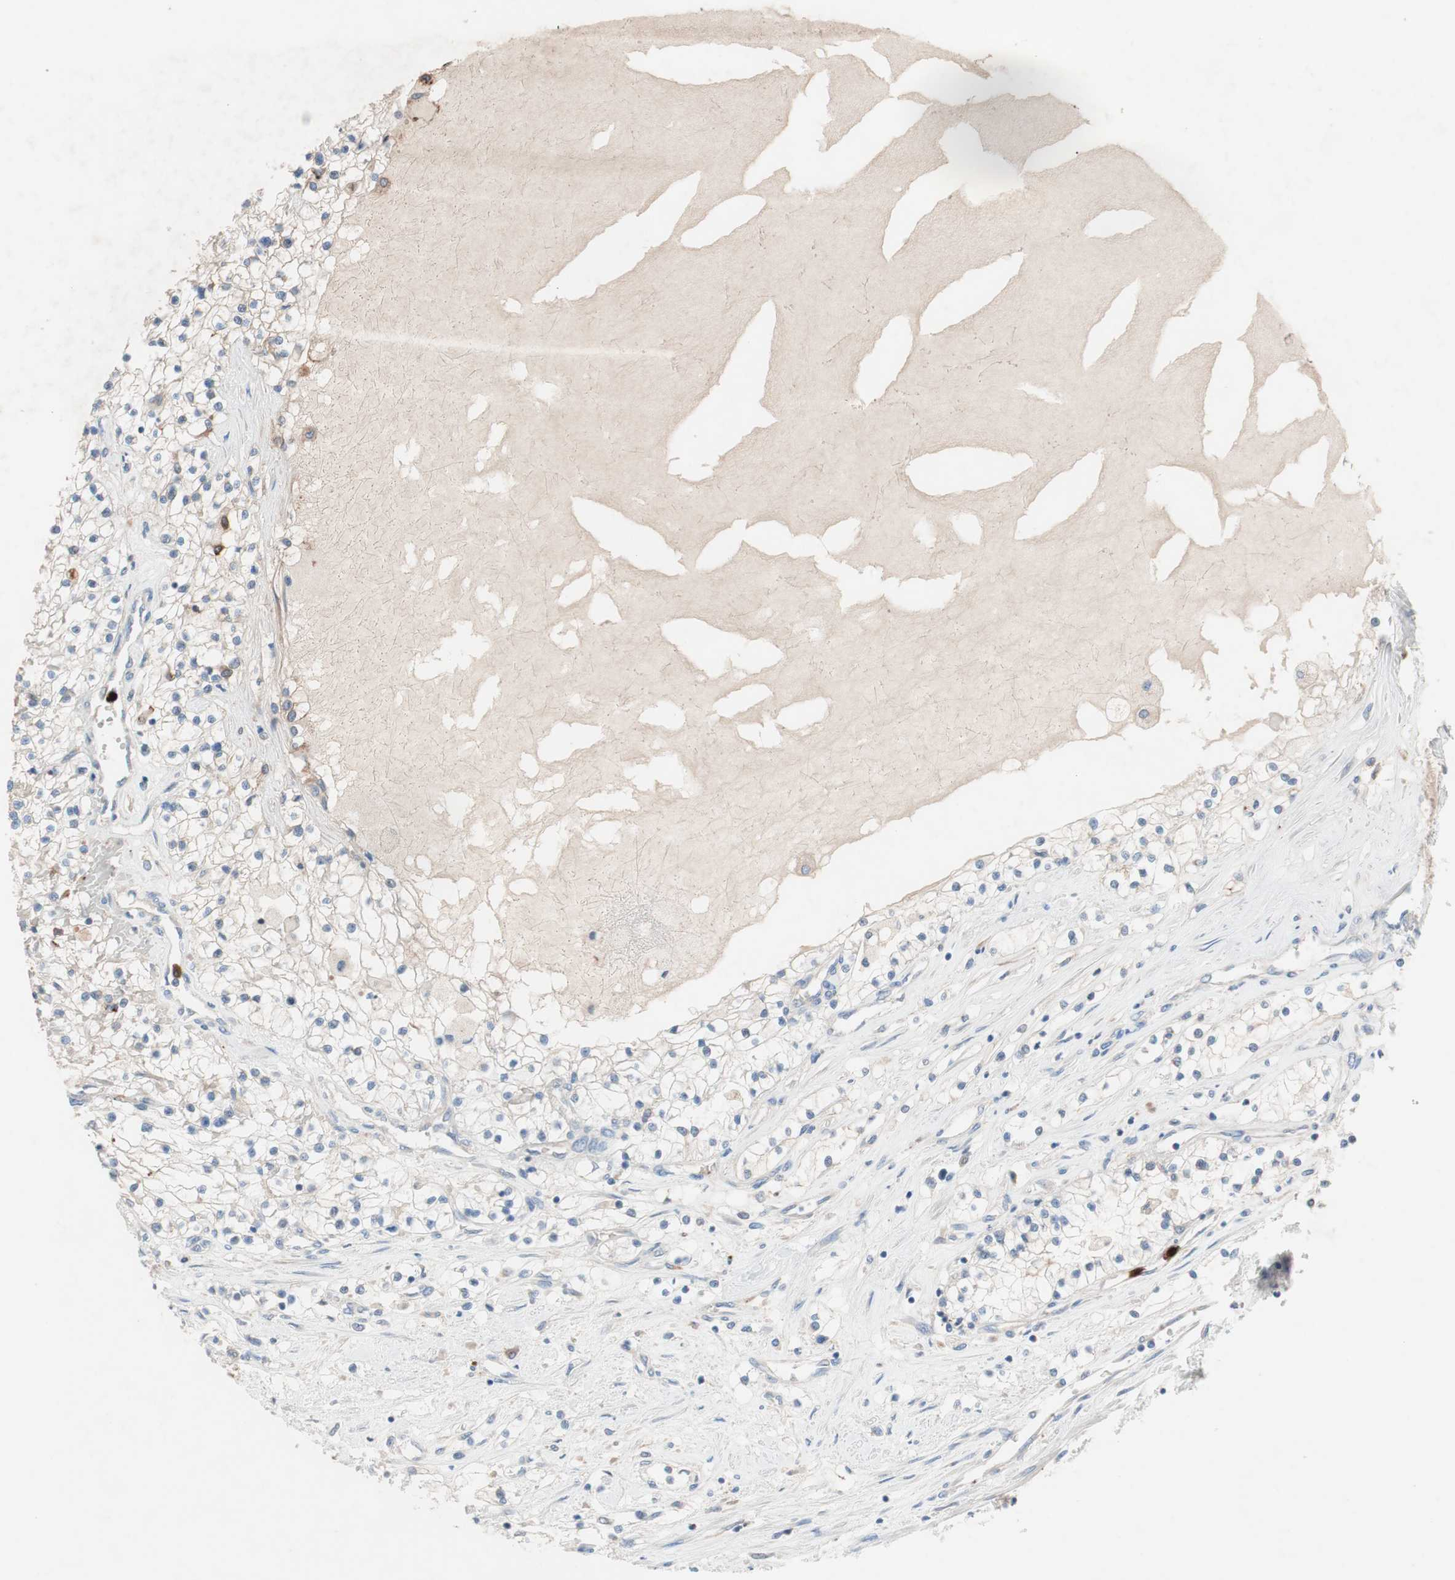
{"staining": {"intensity": "negative", "quantity": "none", "location": "none"}, "tissue": "renal cancer", "cell_type": "Tumor cells", "image_type": "cancer", "snomed": [{"axis": "morphology", "description": "Adenocarcinoma, NOS"}, {"axis": "topography", "description": "Kidney"}], "caption": "The IHC photomicrograph has no significant positivity in tumor cells of adenocarcinoma (renal) tissue.", "gene": "CLEC4D", "patient": {"sex": "male", "age": 68}}